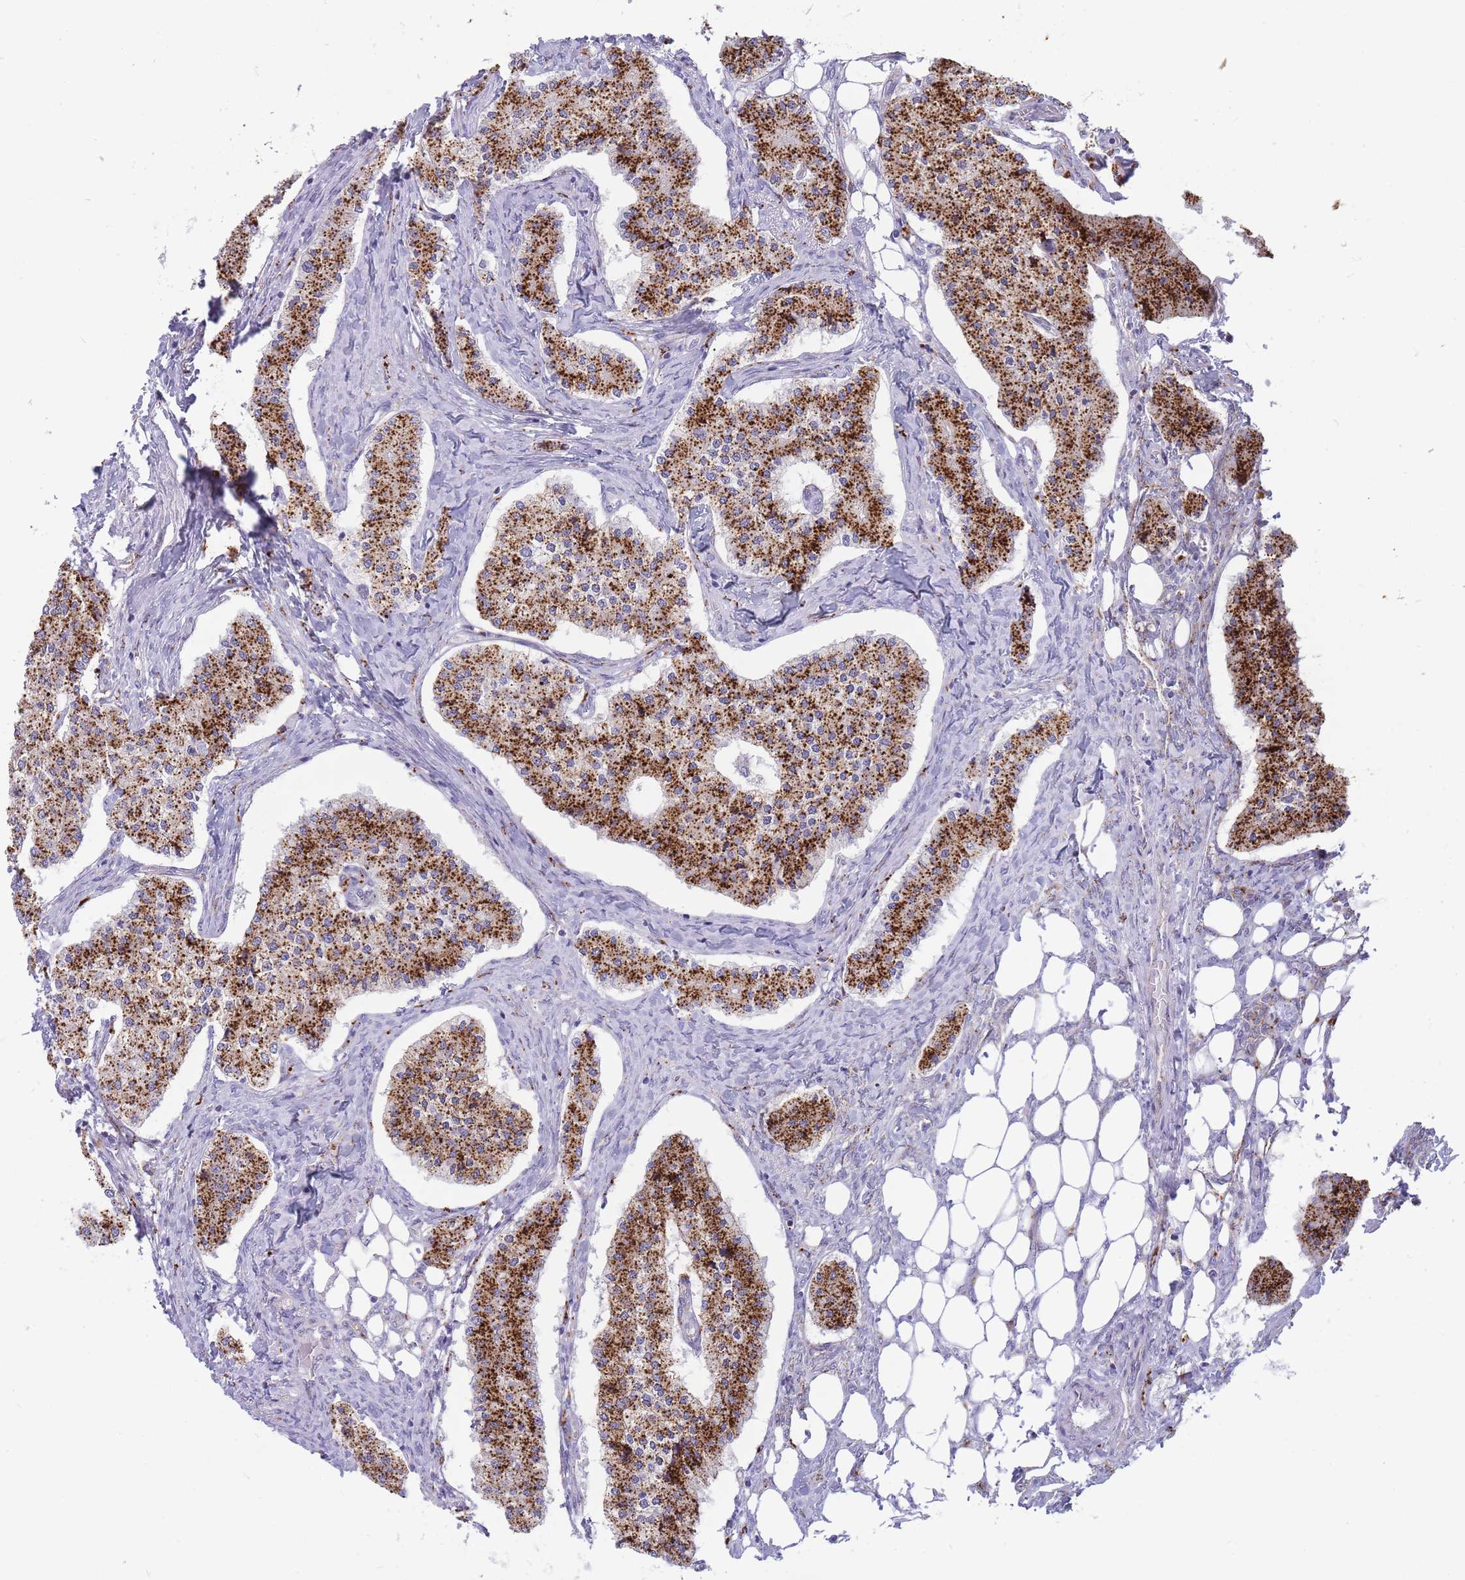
{"staining": {"intensity": "strong", "quantity": ">75%", "location": "cytoplasmic/membranous"}, "tissue": "carcinoid", "cell_type": "Tumor cells", "image_type": "cancer", "snomed": [{"axis": "morphology", "description": "Carcinoid, malignant, NOS"}, {"axis": "topography", "description": "Colon"}], "caption": "This is an image of immunohistochemistry (IHC) staining of carcinoid (malignant), which shows strong positivity in the cytoplasmic/membranous of tumor cells.", "gene": "GAA", "patient": {"sex": "female", "age": 52}}